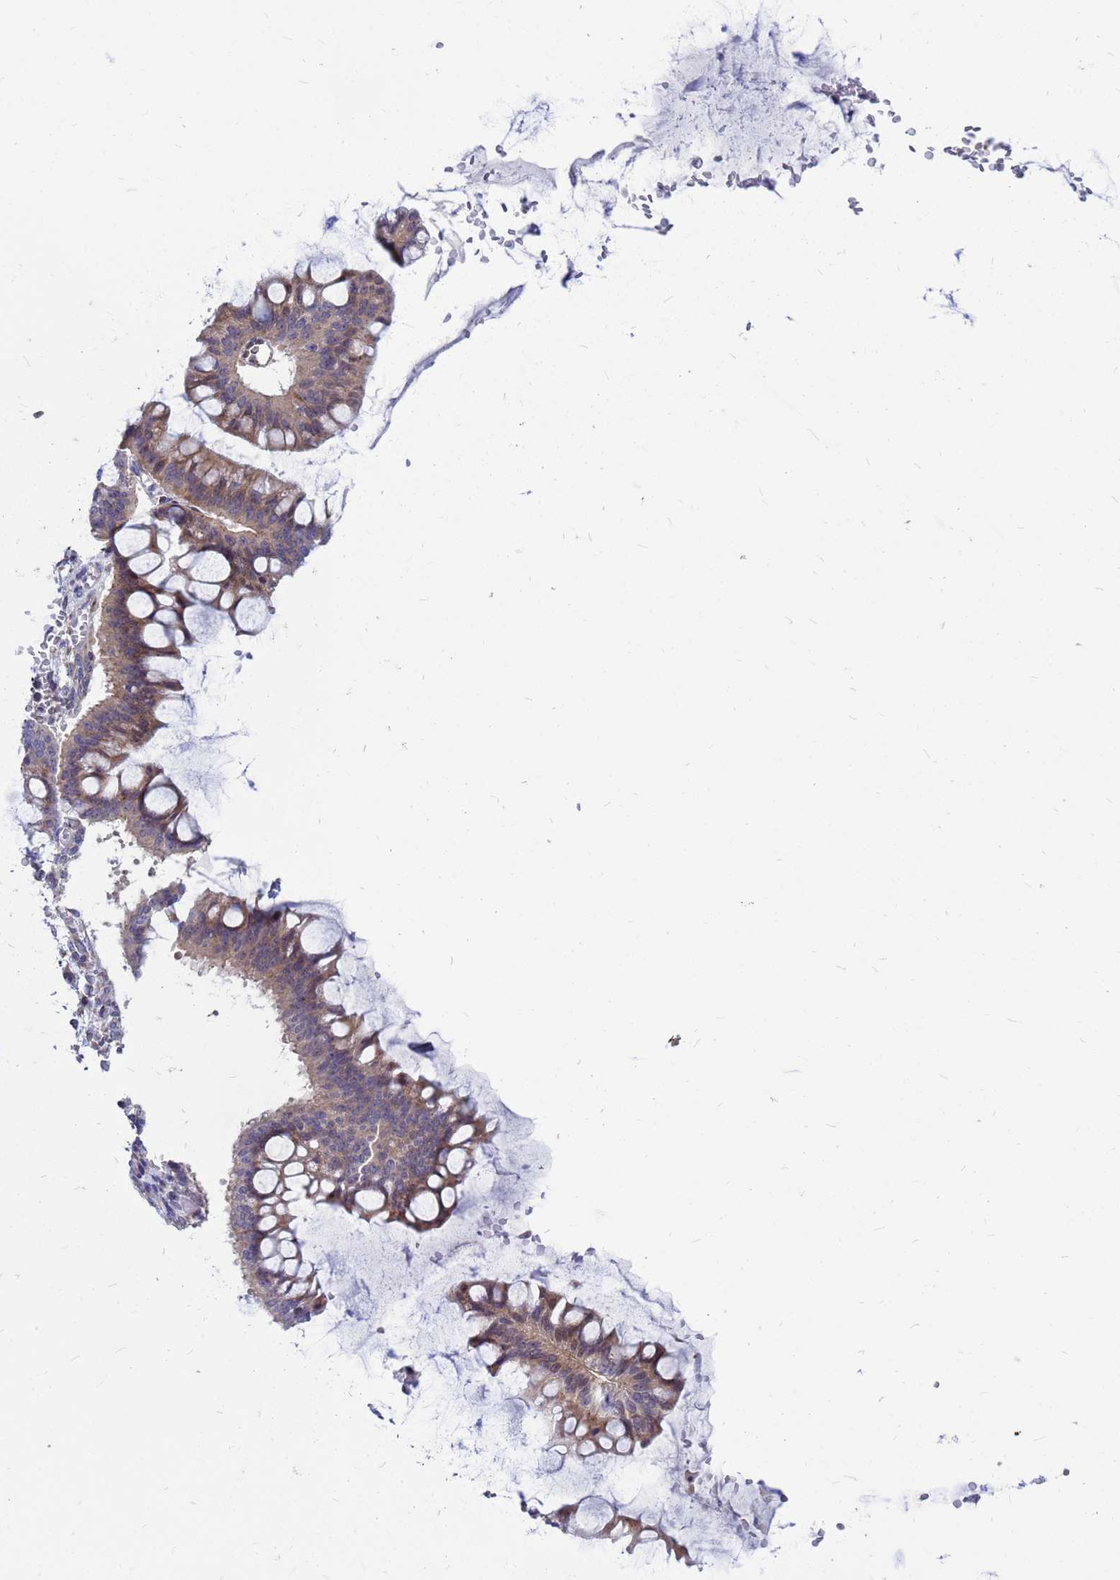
{"staining": {"intensity": "moderate", "quantity": "<25%", "location": "cytoplasmic/membranous"}, "tissue": "ovarian cancer", "cell_type": "Tumor cells", "image_type": "cancer", "snomed": [{"axis": "morphology", "description": "Cystadenocarcinoma, mucinous, NOS"}, {"axis": "topography", "description": "Ovary"}], "caption": "The histopathology image reveals immunohistochemical staining of ovarian cancer. There is moderate cytoplasmic/membranous expression is identified in about <25% of tumor cells.", "gene": "MOB2", "patient": {"sex": "female", "age": 73}}